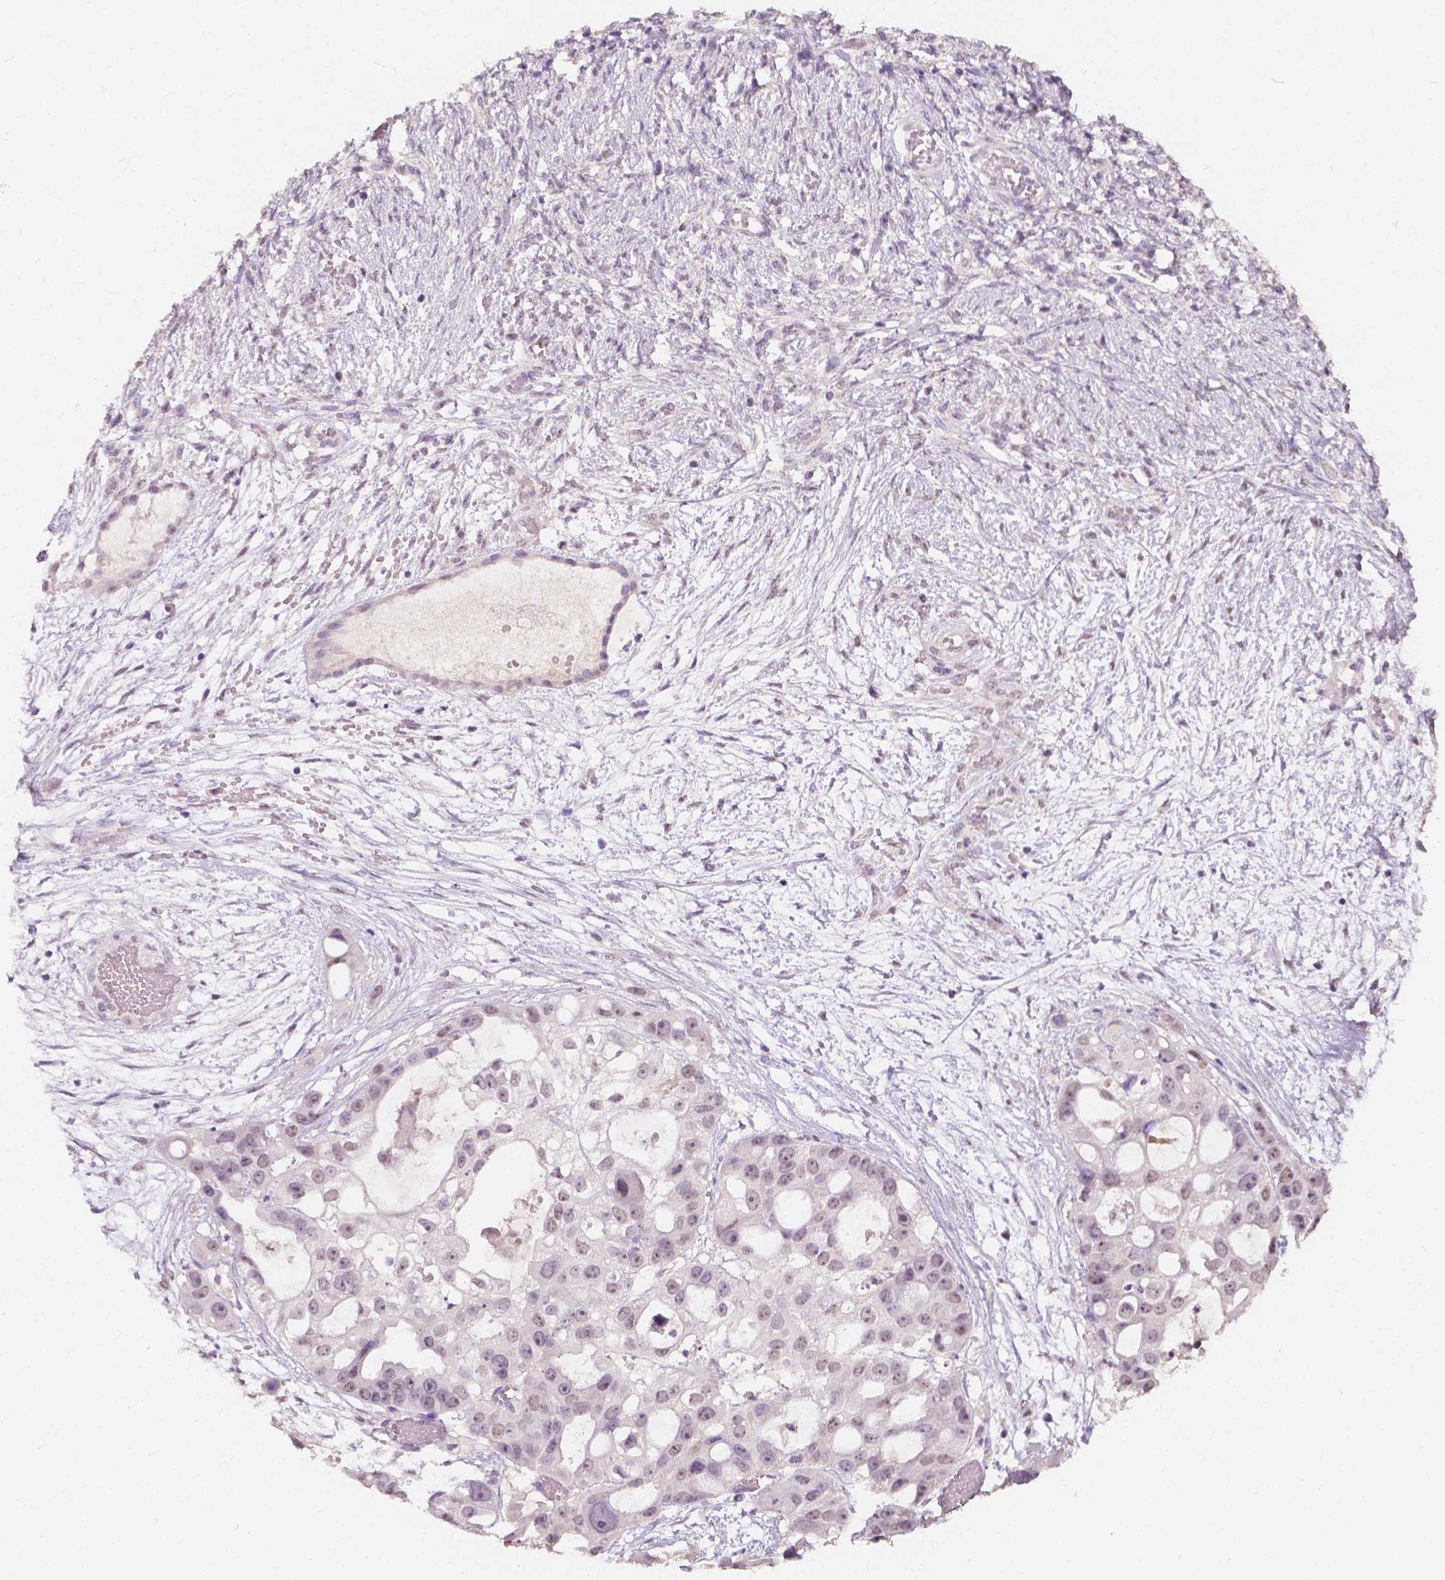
{"staining": {"intensity": "moderate", "quantity": "25%-75%", "location": "nuclear"}, "tissue": "ovarian cancer", "cell_type": "Tumor cells", "image_type": "cancer", "snomed": [{"axis": "morphology", "description": "Cystadenocarcinoma, serous, NOS"}, {"axis": "topography", "description": "Ovary"}], "caption": "Moderate nuclear expression is seen in about 25%-75% of tumor cells in ovarian cancer. The protein of interest is shown in brown color, while the nuclei are stained blue.", "gene": "SOX15", "patient": {"sex": "female", "age": 56}}